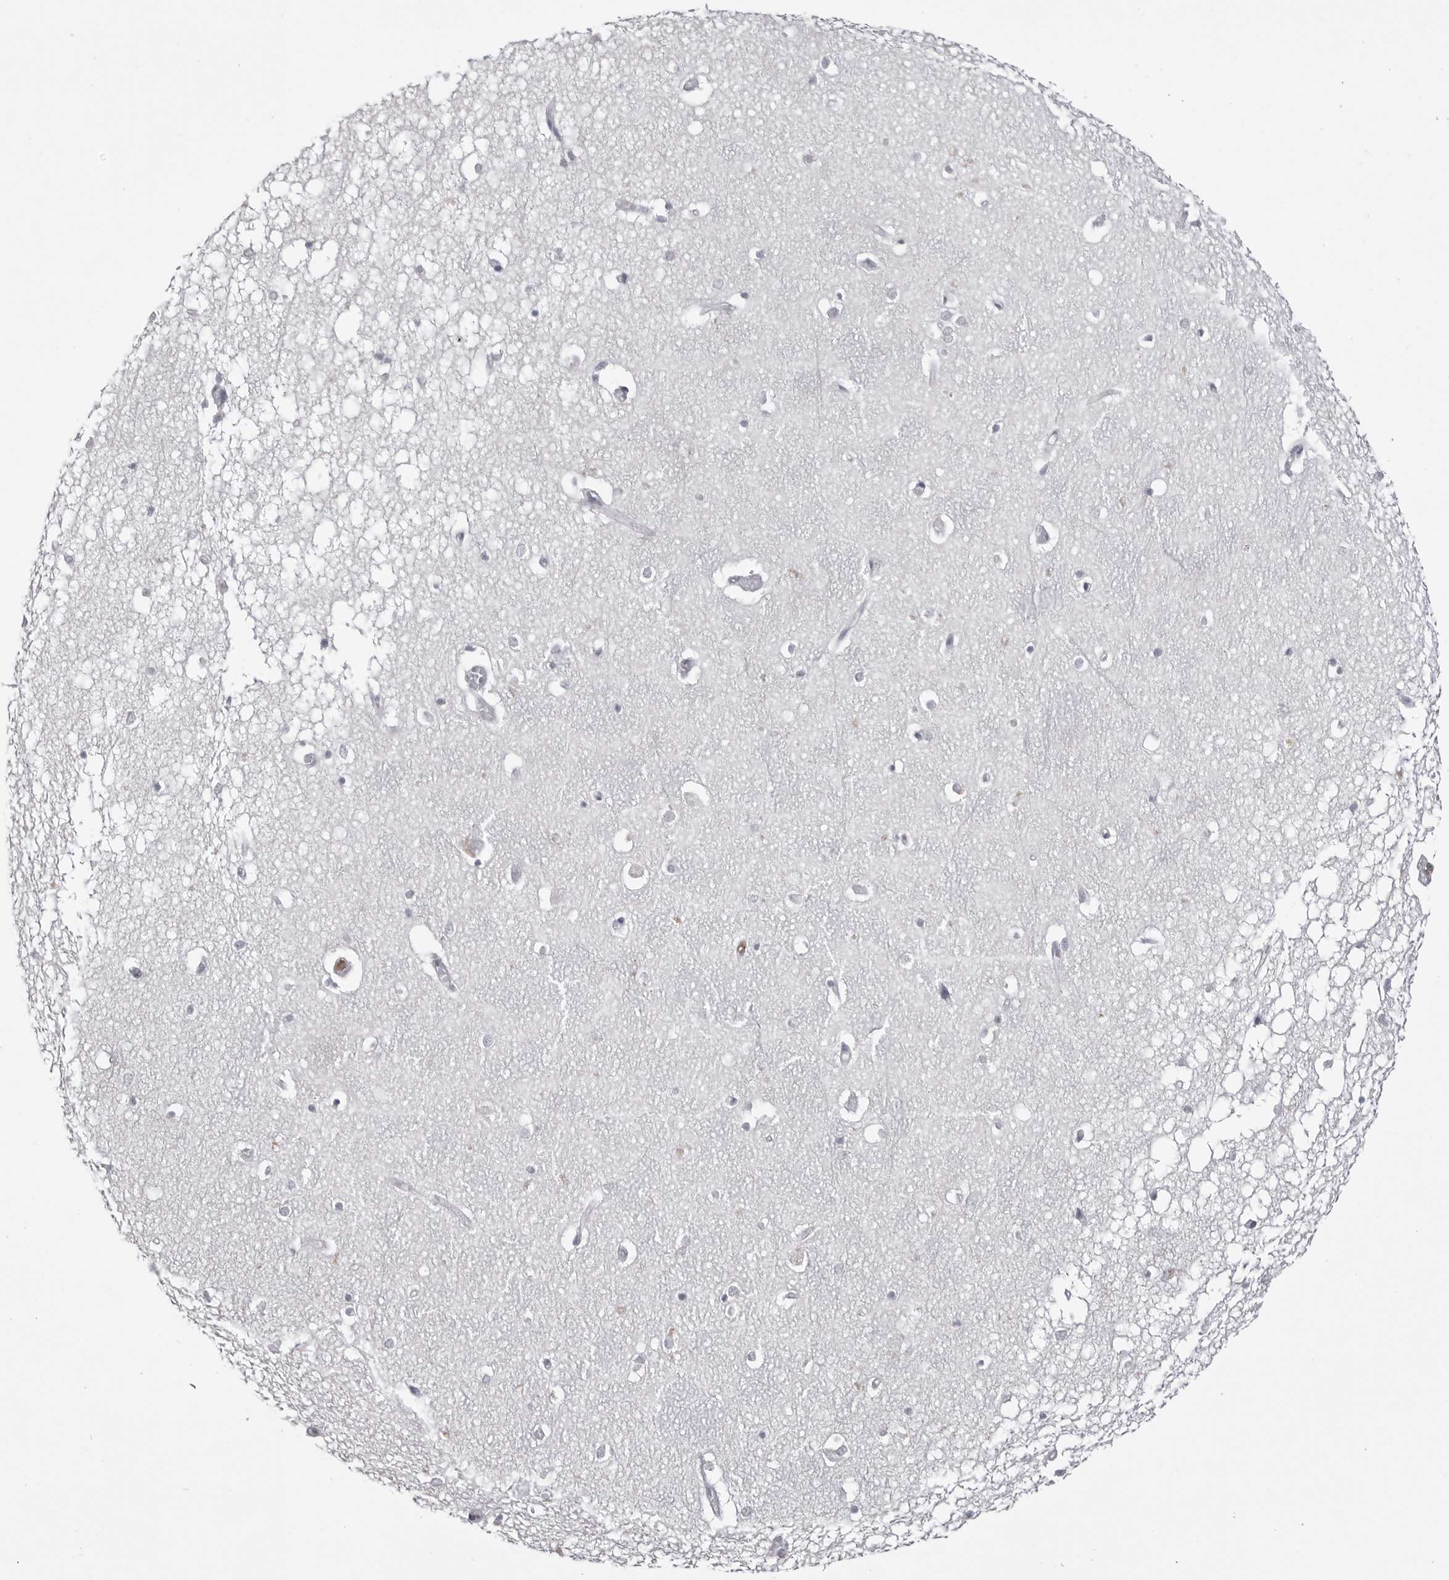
{"staining": {"intensity": "negative", "quantity": "none", "location": "none"}, "tissue": "hippocampus", "cell_type": "Glial cells", "image_type": "normal", "snomed": [{"axis": "morphology", "description": "Normal tissue, NOS"}, {"axis": "topography", "description": "Hippocampus"}], "caption": "Glial cells show no significant expression in benign hippocampus. Nuclei are stained in blue.", "gene": "ITGAL", "patient": {"sex": "male", "age": 70}}